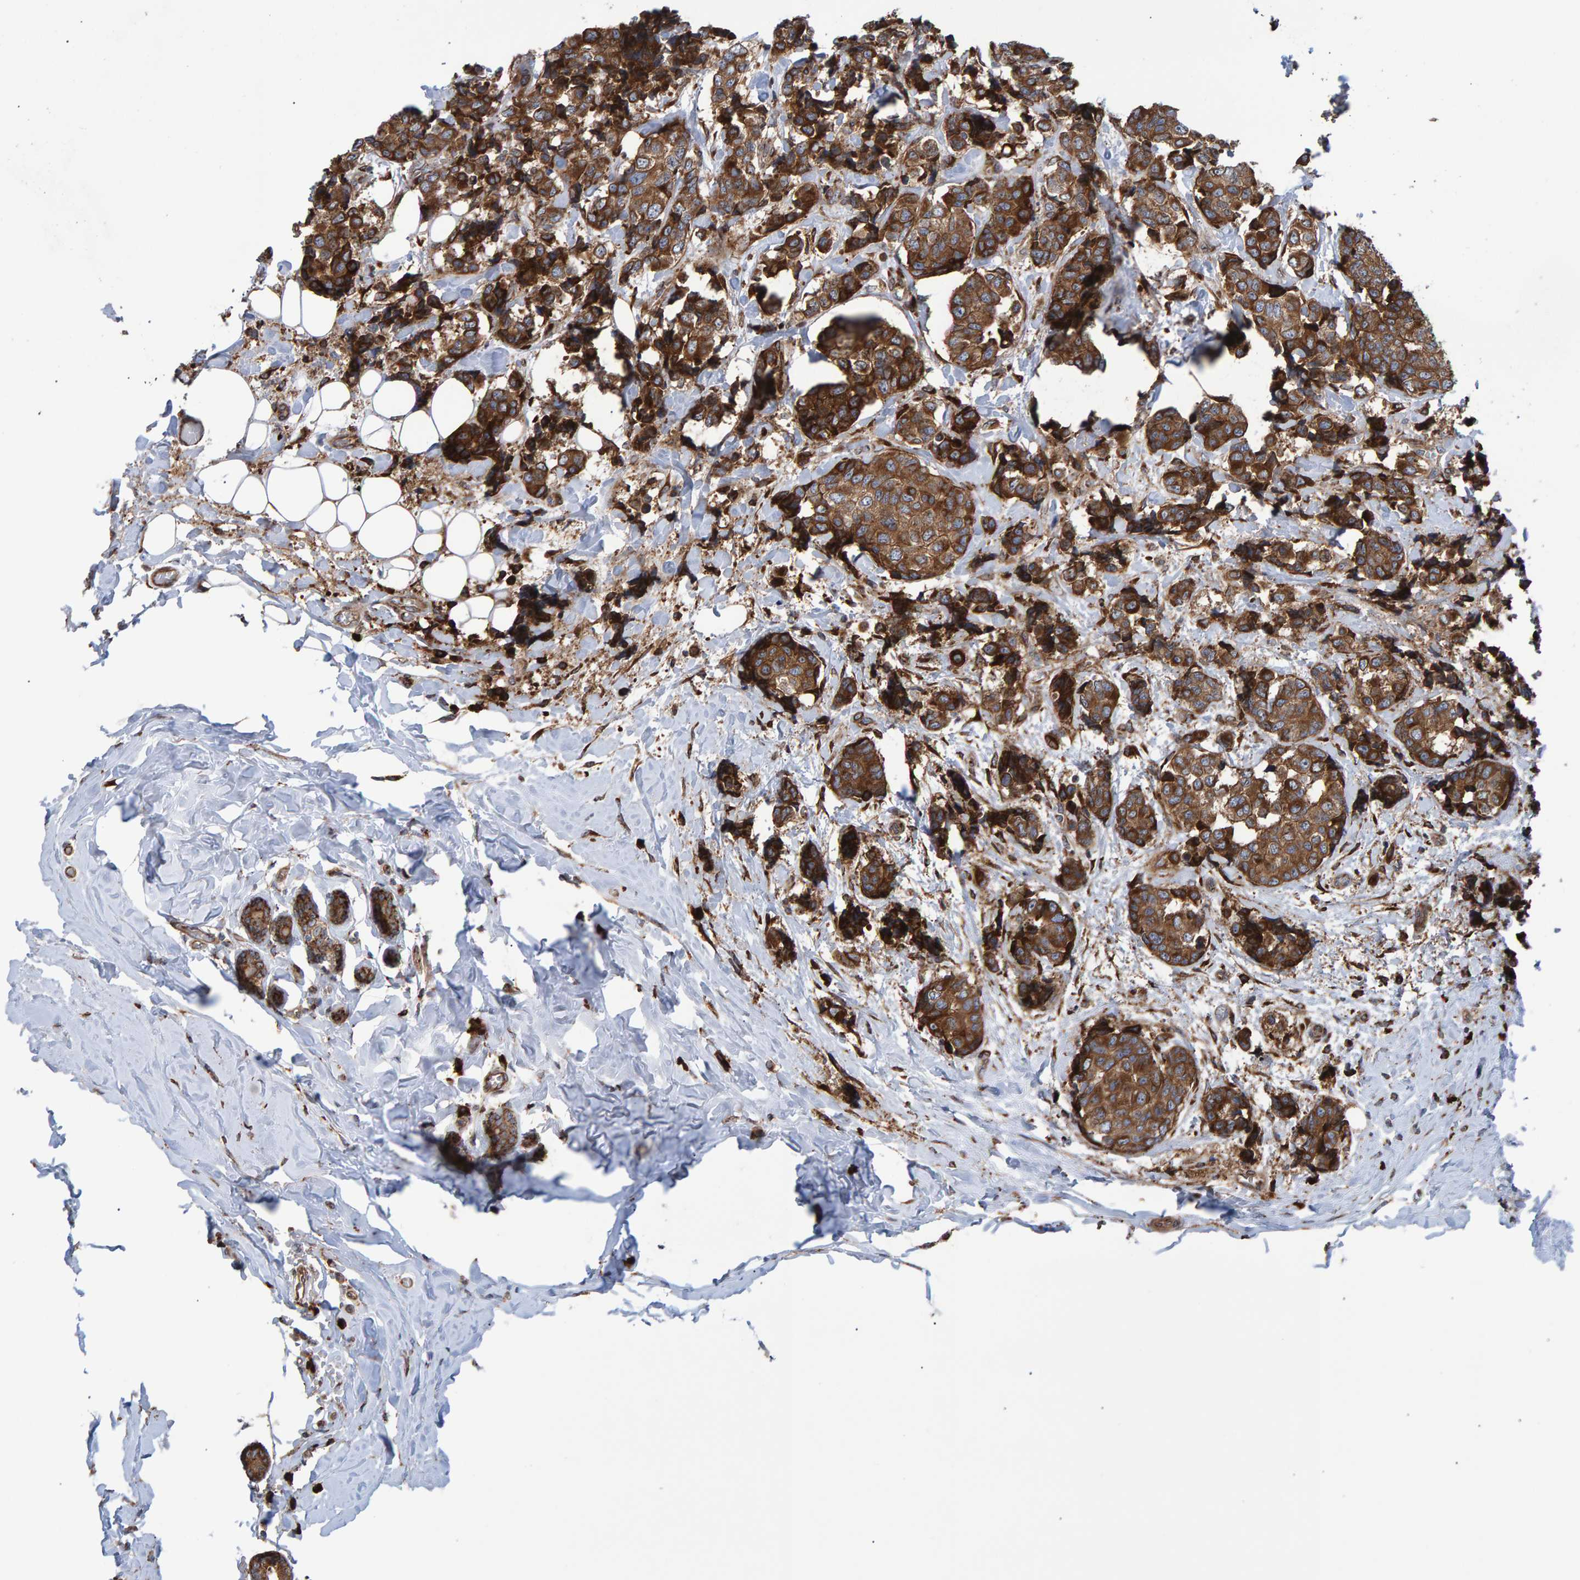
{"staining": {"intensity": "strong", "quantity": ">75%", "location": "cytoplasmic/membranous"}, "tissue": "breast cancer", "cell_type": "Tumor cells", "image_type": "cancer", "snomed": [{"axis": "morphology", "description": "Normal tissue, NOS"}, {"axis": "morphology", "description": "Duct carcinoma"}, {"axis": "topography", "description": "Breast"}], "caption": "Immunohistochemistry (IHC) histopathology image of human breast cancer (intraductal carcinoma) stained for a protein (brown), which displays high levels of strong cytoplasmic/membranous expression in about >75% of tumor cells.", "gene": "FAM117A", "patient": {"sex": "female", "age": 43}}